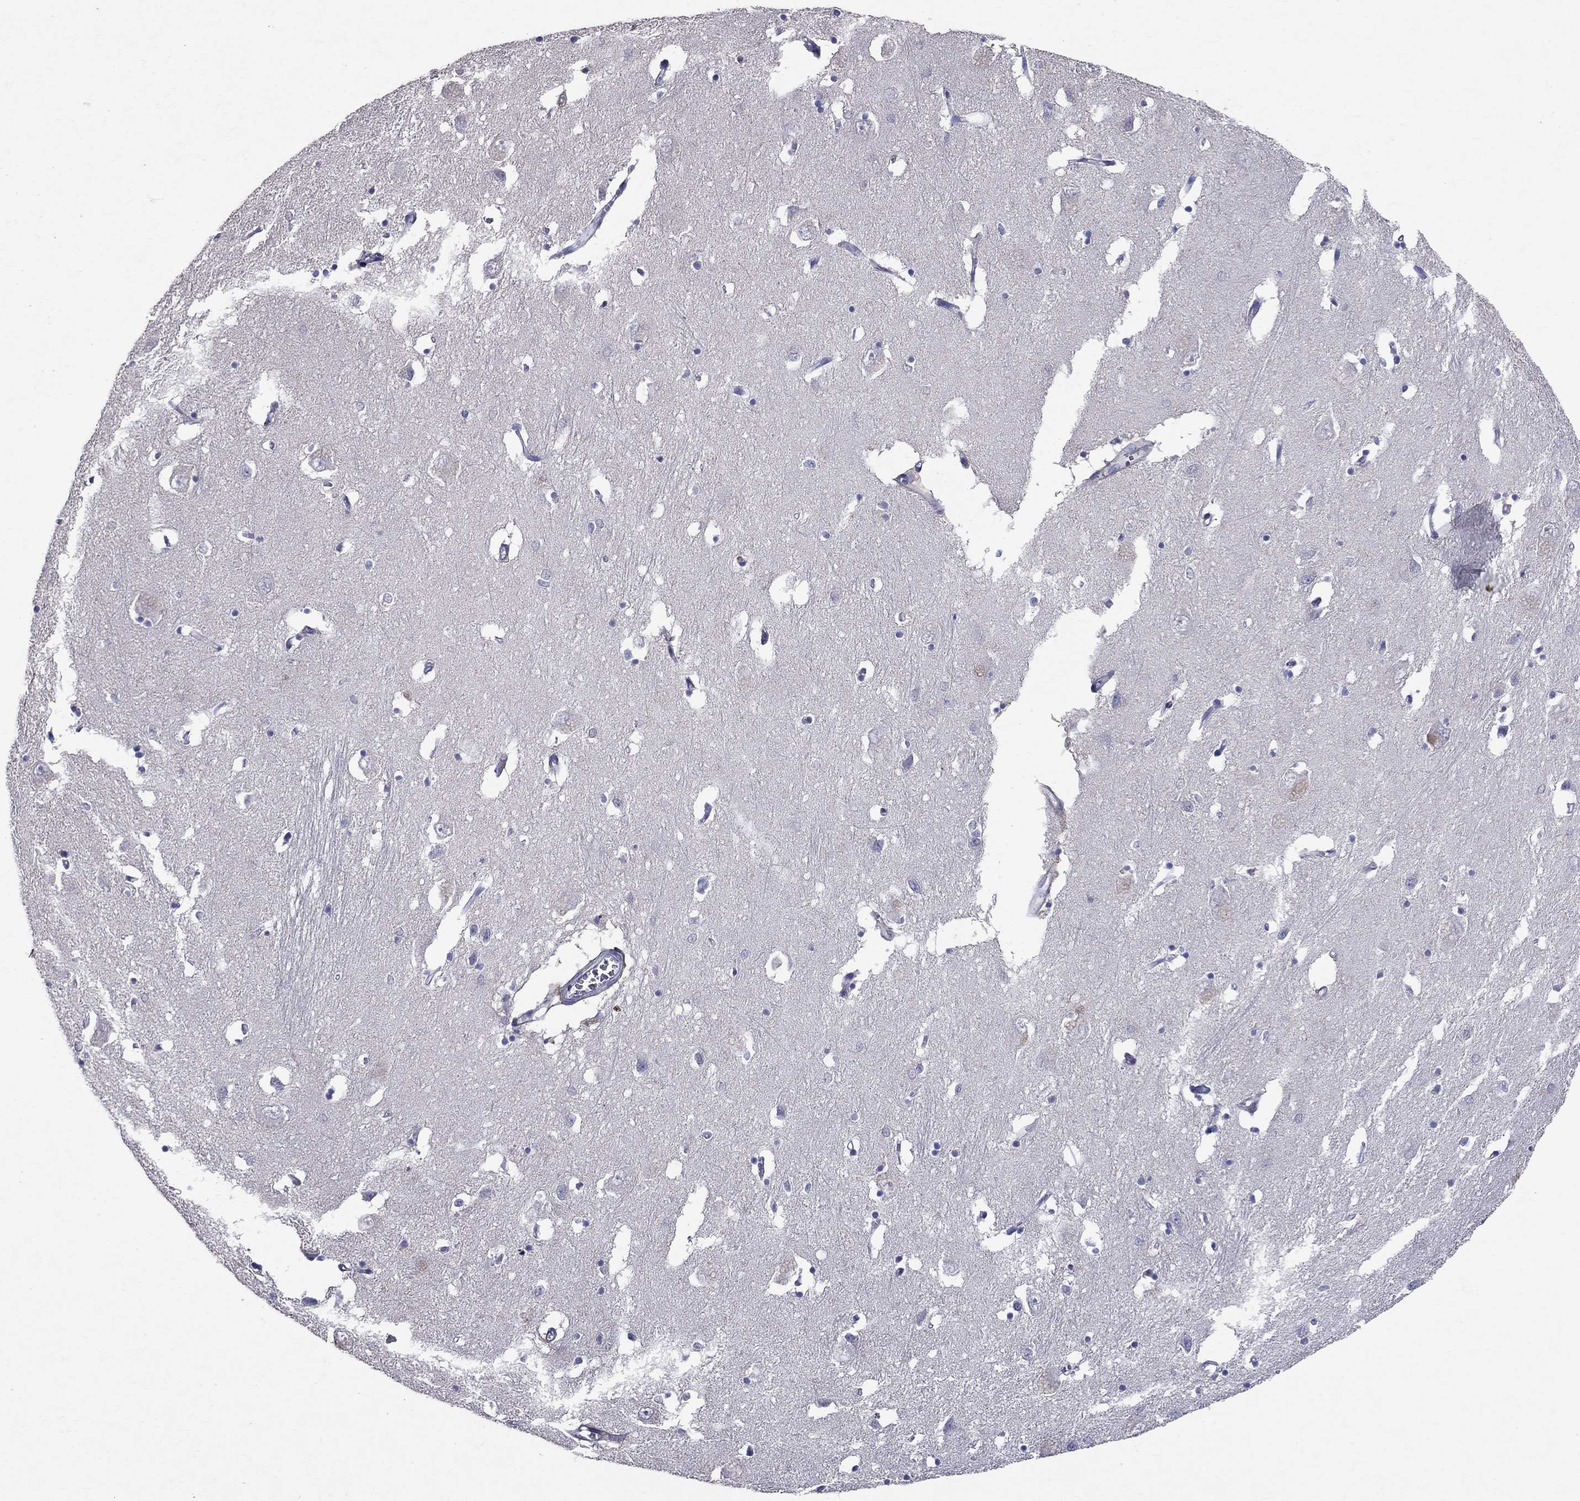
{"staining": {"intensity": "negative", "quantity": "none", "location": "none"}, "tissue": "caudate", "cell_type": "Glial cells", "image_type": "normal", "snomed": [{"axis": "morphology", "description": "Normal tissue, NOS"}, {"axis": "topography", "description": "Lateral ventricle wall"}], "caption": "Immunohistochemistry (IHC) histopathology image of benign caudate: human caudate stained with DAB (3,3'-diaminobenzidine) exhibits no significant protein staining in glial cells.", "gene": "ANXA10", "patient": {"sex": "male", "age": 54}}